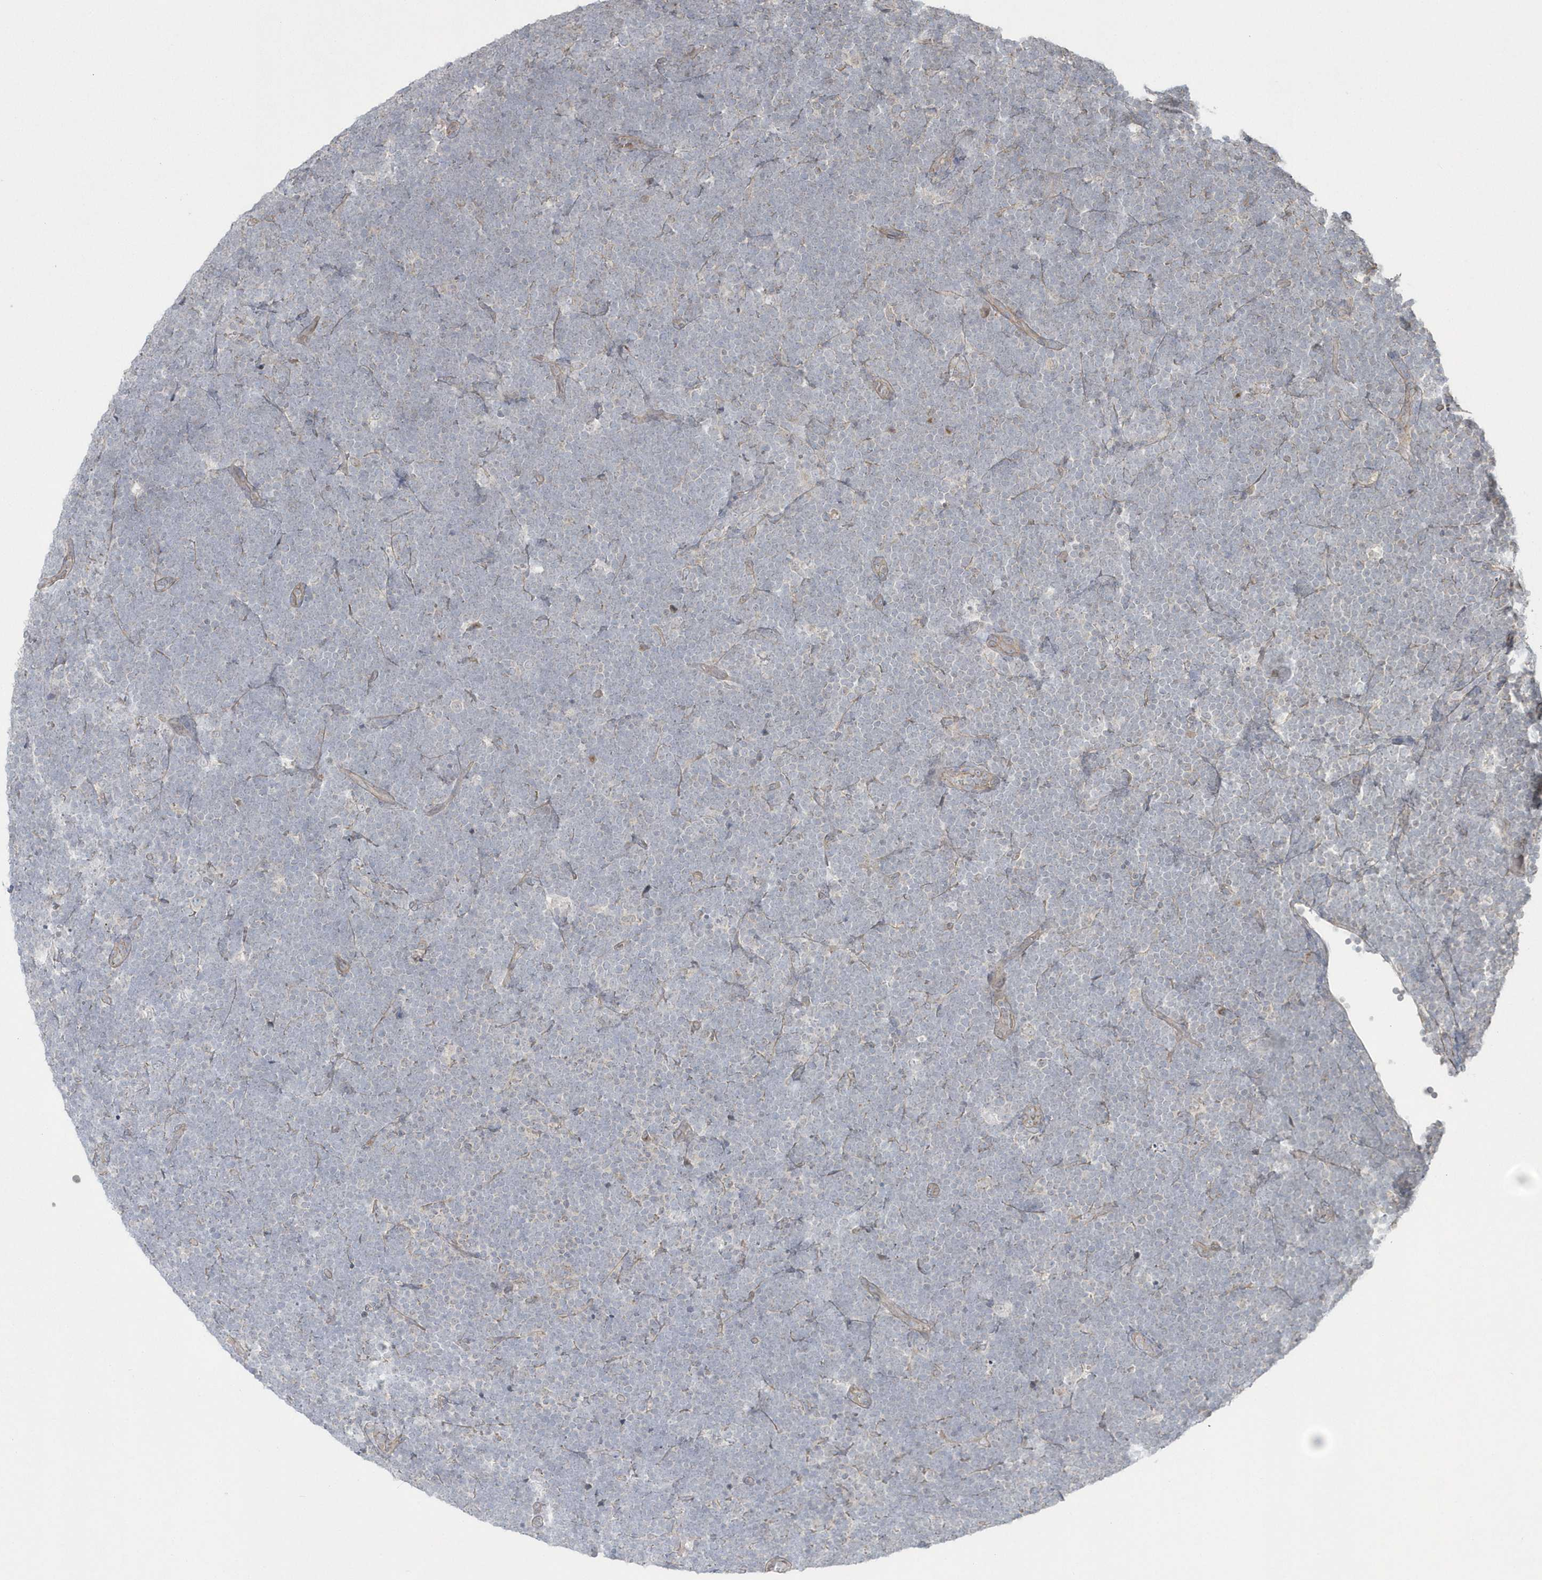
{"staining": {"intensity": "negative", "quantity": "none", "location": "none"}, "tissue": "lymphoma", "cell_type": "Tumor cells", "image_type": "cancer", "snomed": [{"axis": "morphology", "description": "Malignant lymphoma, non-Hodgkin's type, High grade"}, {"axis": "topography", "description": "Lymph node"}], "caption": "Tumor cells are negative for brown protein staining in malignant lymphoma, non-Hodgkin's type (high-grade). (IHC, brightfield microscopy, high magnification).", "gene": "ARMC8", "patient": {"sex": "male", "age": 13}}